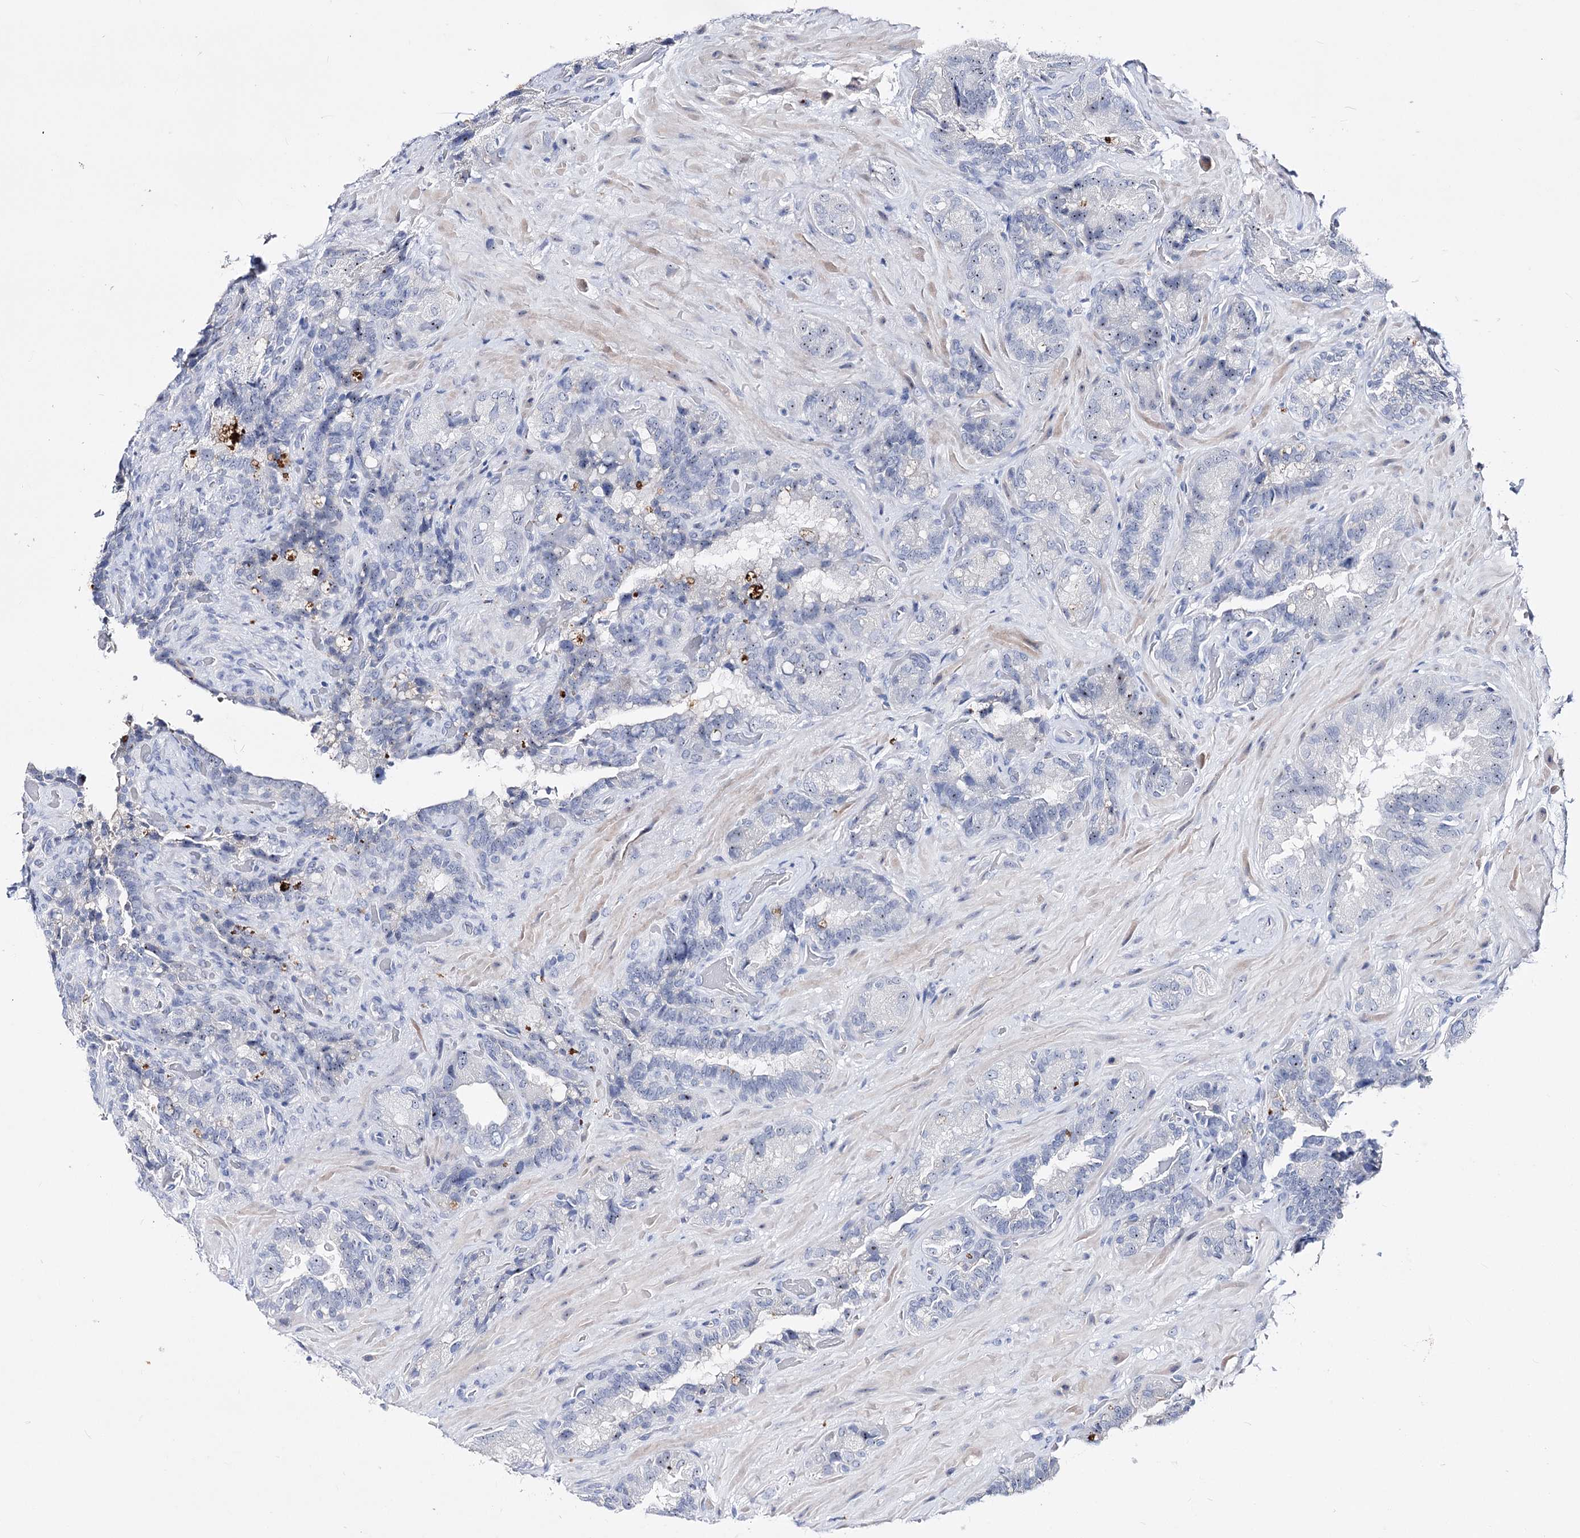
{"staining": {"intensity": "moderate", "quantity": "<25%", "location": "nuclear"}, "tissue": "seminal vesicle", "cell_type": "Glandular cells", "image_type": "normal", "snomed": [{"axis": "morphology", "description": "Normal tissue, NOS"}, {"axis": "topography", "description": "Prostate and seminal vesicle, NOS"}, {"axis": "topography", "description": "Prostate"}, {"axis": "topography", "description": "Seminal veicle"}], "caption": "Immunohistochemistry of normal human seminal vesicle reveals low levels of moderate nuclear positivity in approximately <25% of glandular cells.", "gene": "PCGF5", "patient": {"sex": "male", "age": 67}}